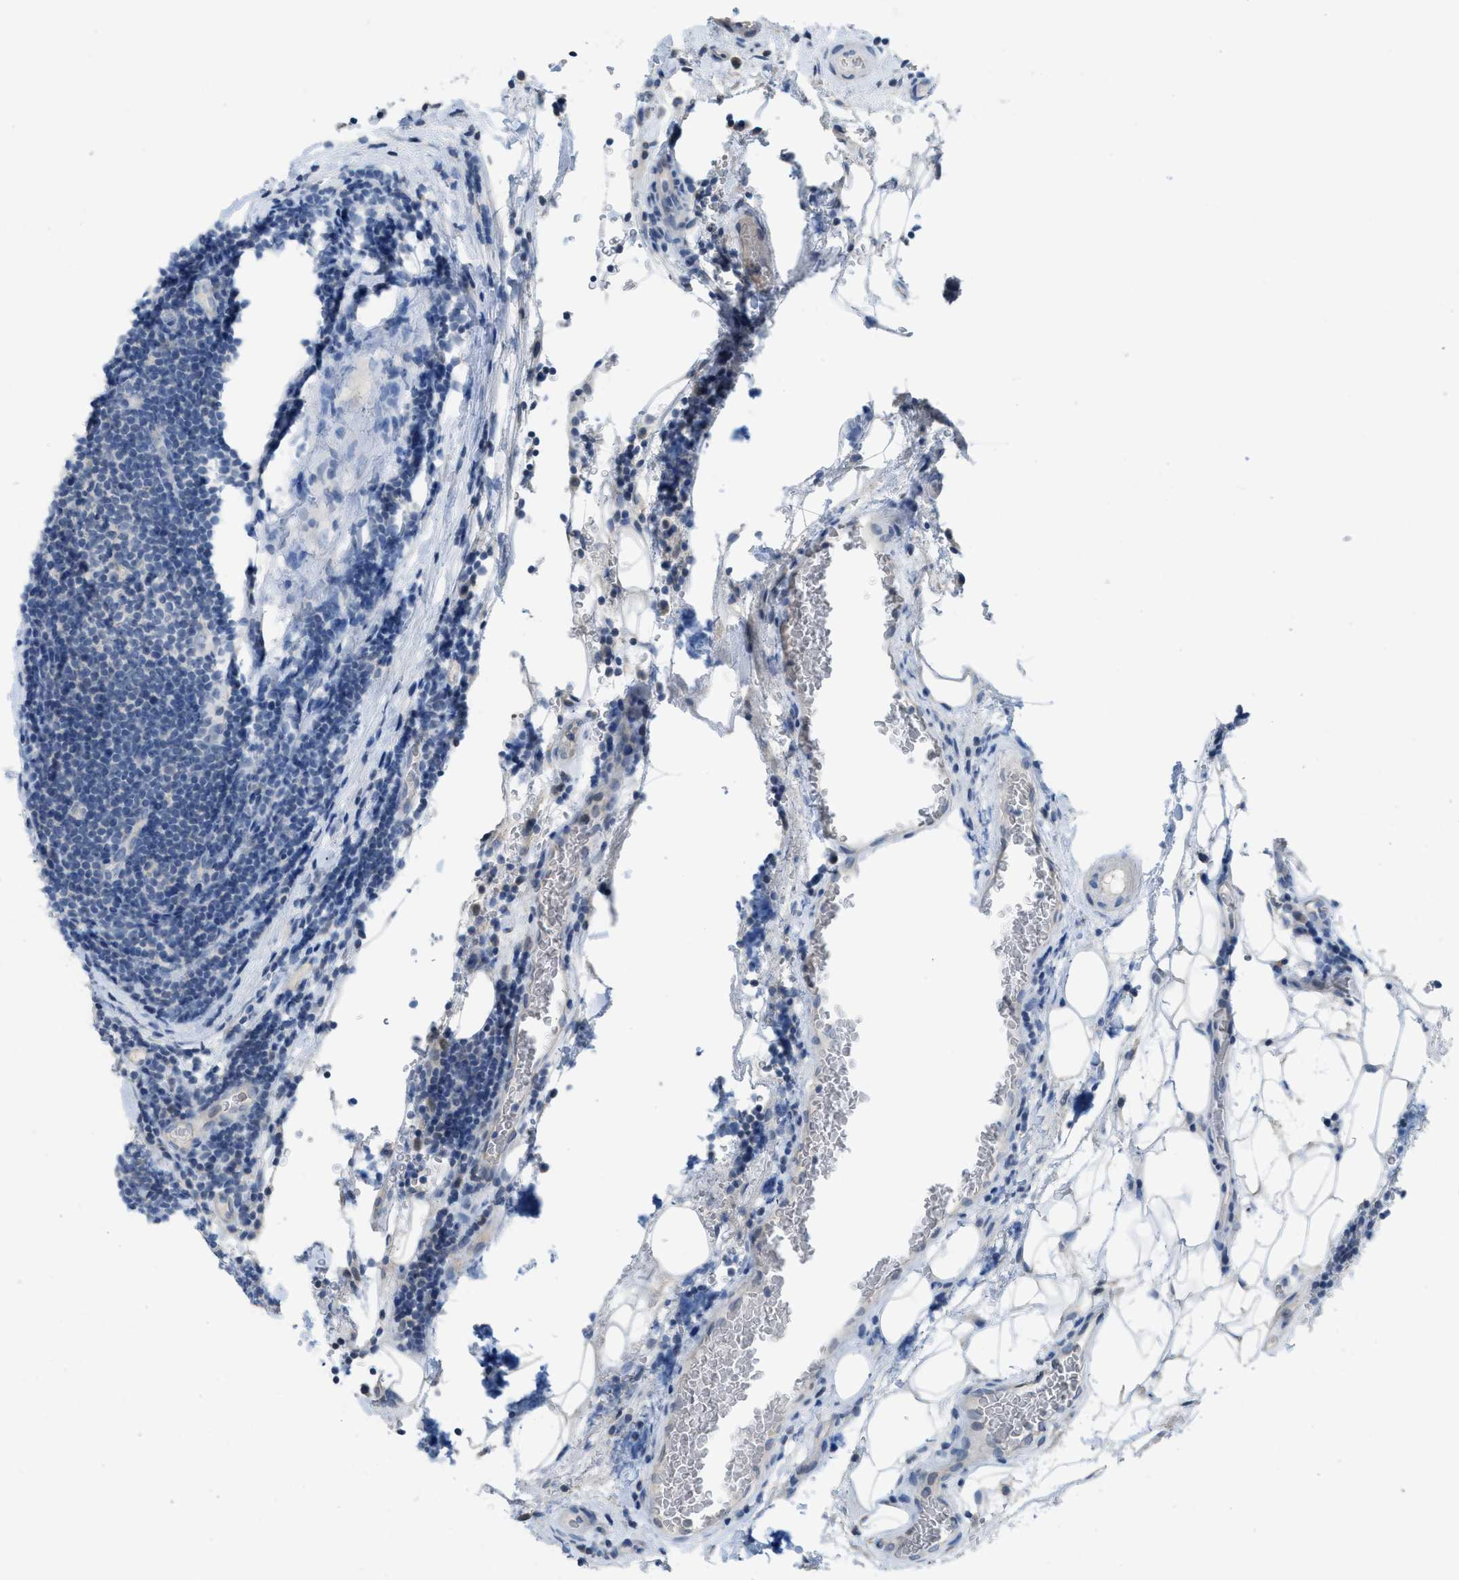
{"staining": {"intensity": "negative", "quantity": "none", "location": "none"}, "tissue": "lymphoma", "cell_type": "Tumor cells", "image_type": "cancer", "snomed": [{"axis": "morphology", "description": "Malignant lymphoma, non-Hodgkin's type, Low grade"}, {"axis": "topography", "description": "Lymph node"}], "caption": "The image reveals no staining of tumor cells in lymphoma. Nuclei are stained in blue.", "gene": "TXNDC2", "patient": {"sex": "male", "age": 83}}